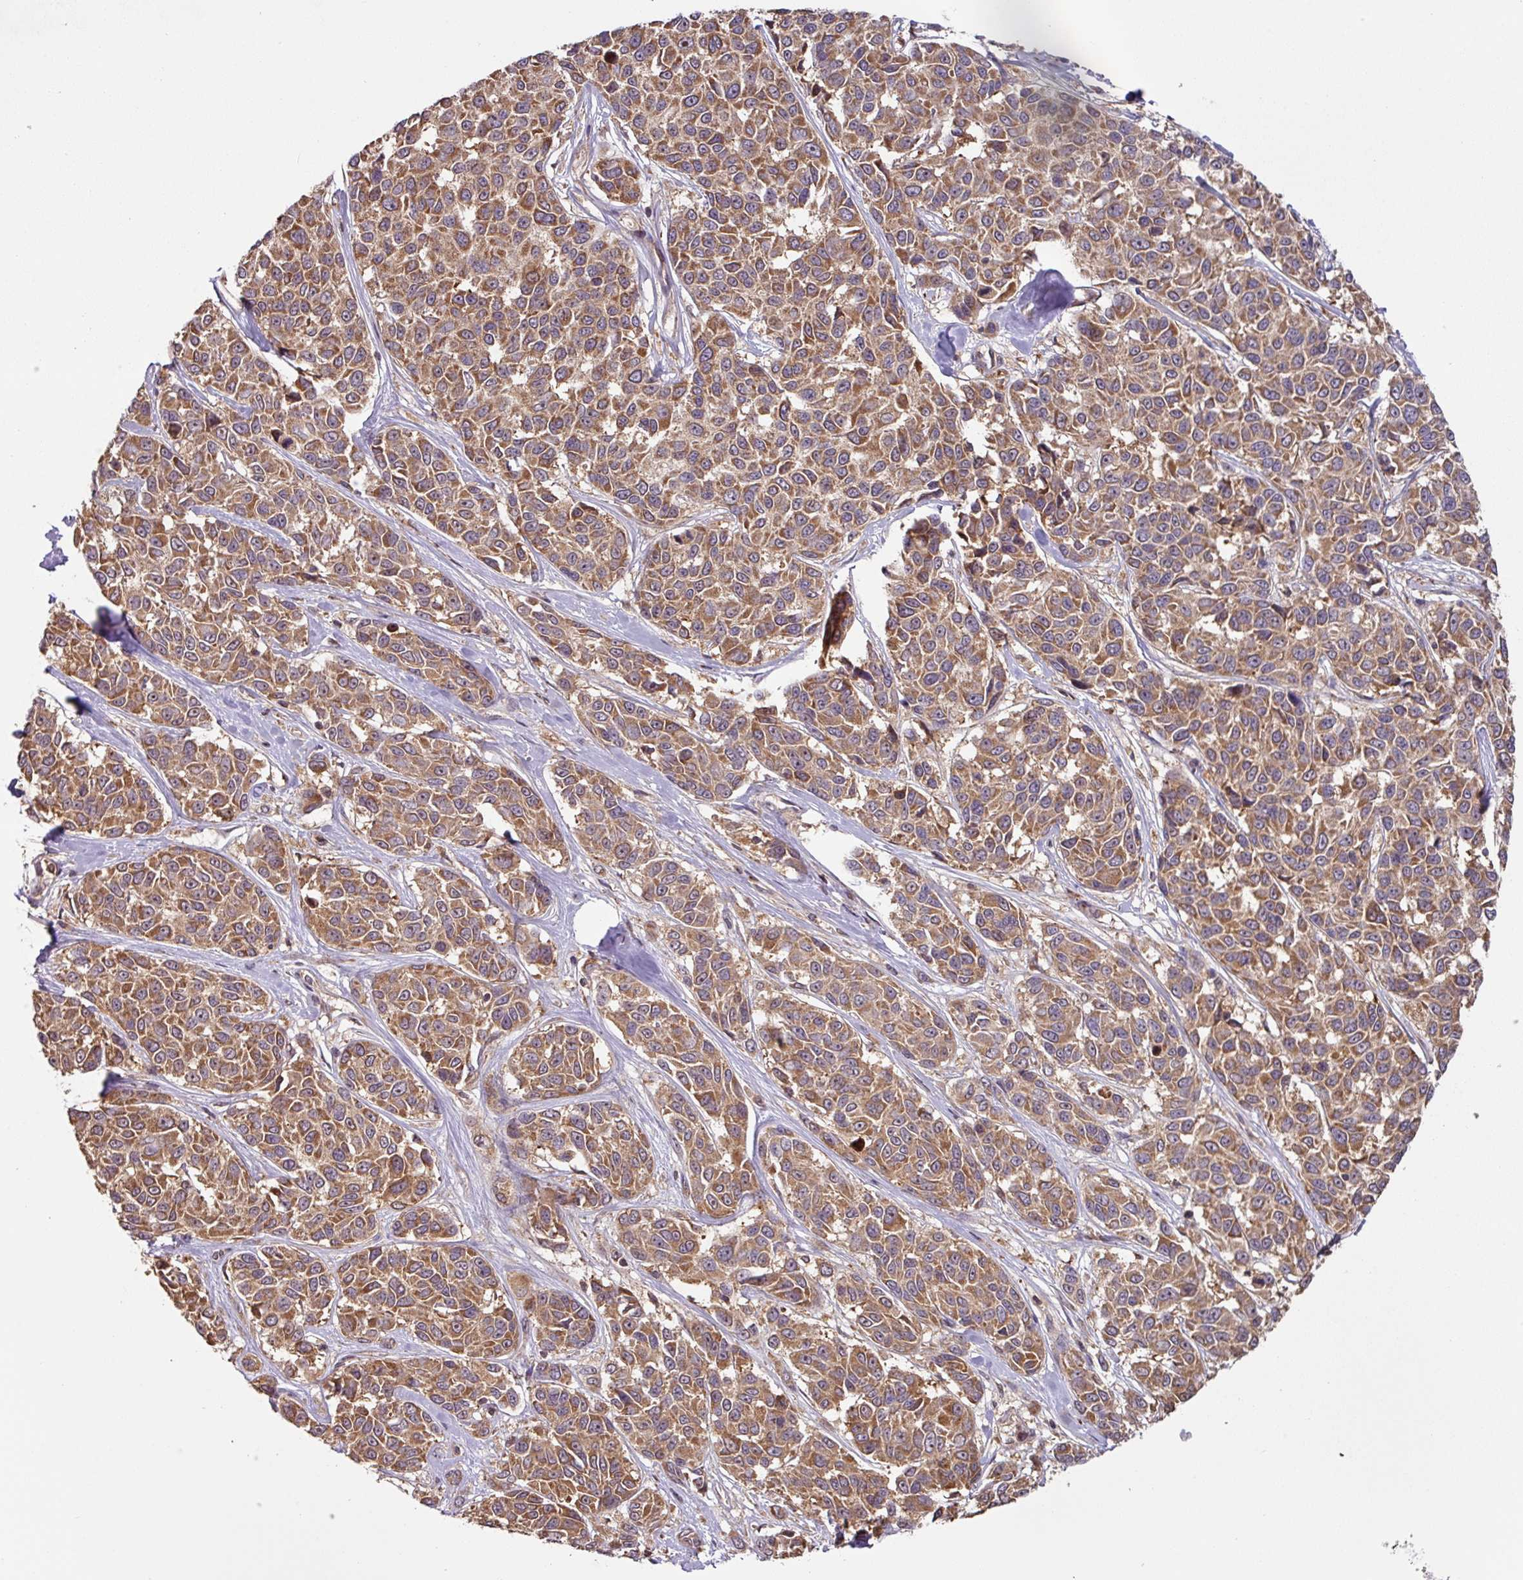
{"staining": {"intensity": "moderate", "quantity": ">75%", "location": "cytoplasmic/membranous"}, "tissue": "melanoma", "cell_type": "Tumor cells", "image_type": "cancer", "snomed": [{"axis": "morphology", "description": "Malignant melanoma, NOS"}, {"axis": "topography", "description": "Skin"}], "caption": "Protein staining of malignant melanoma tissue shows moderate cytoplasmic/membranous staining in about >75% of tumor cells. The staining was performed using DAB (3,3'-diaminobenzidine), with brown indicating positive protein expression. Nuclei are stained blue with hematoxylin.", "gene": "MRRF", "patient": {"sex": "female", "age": 66}}